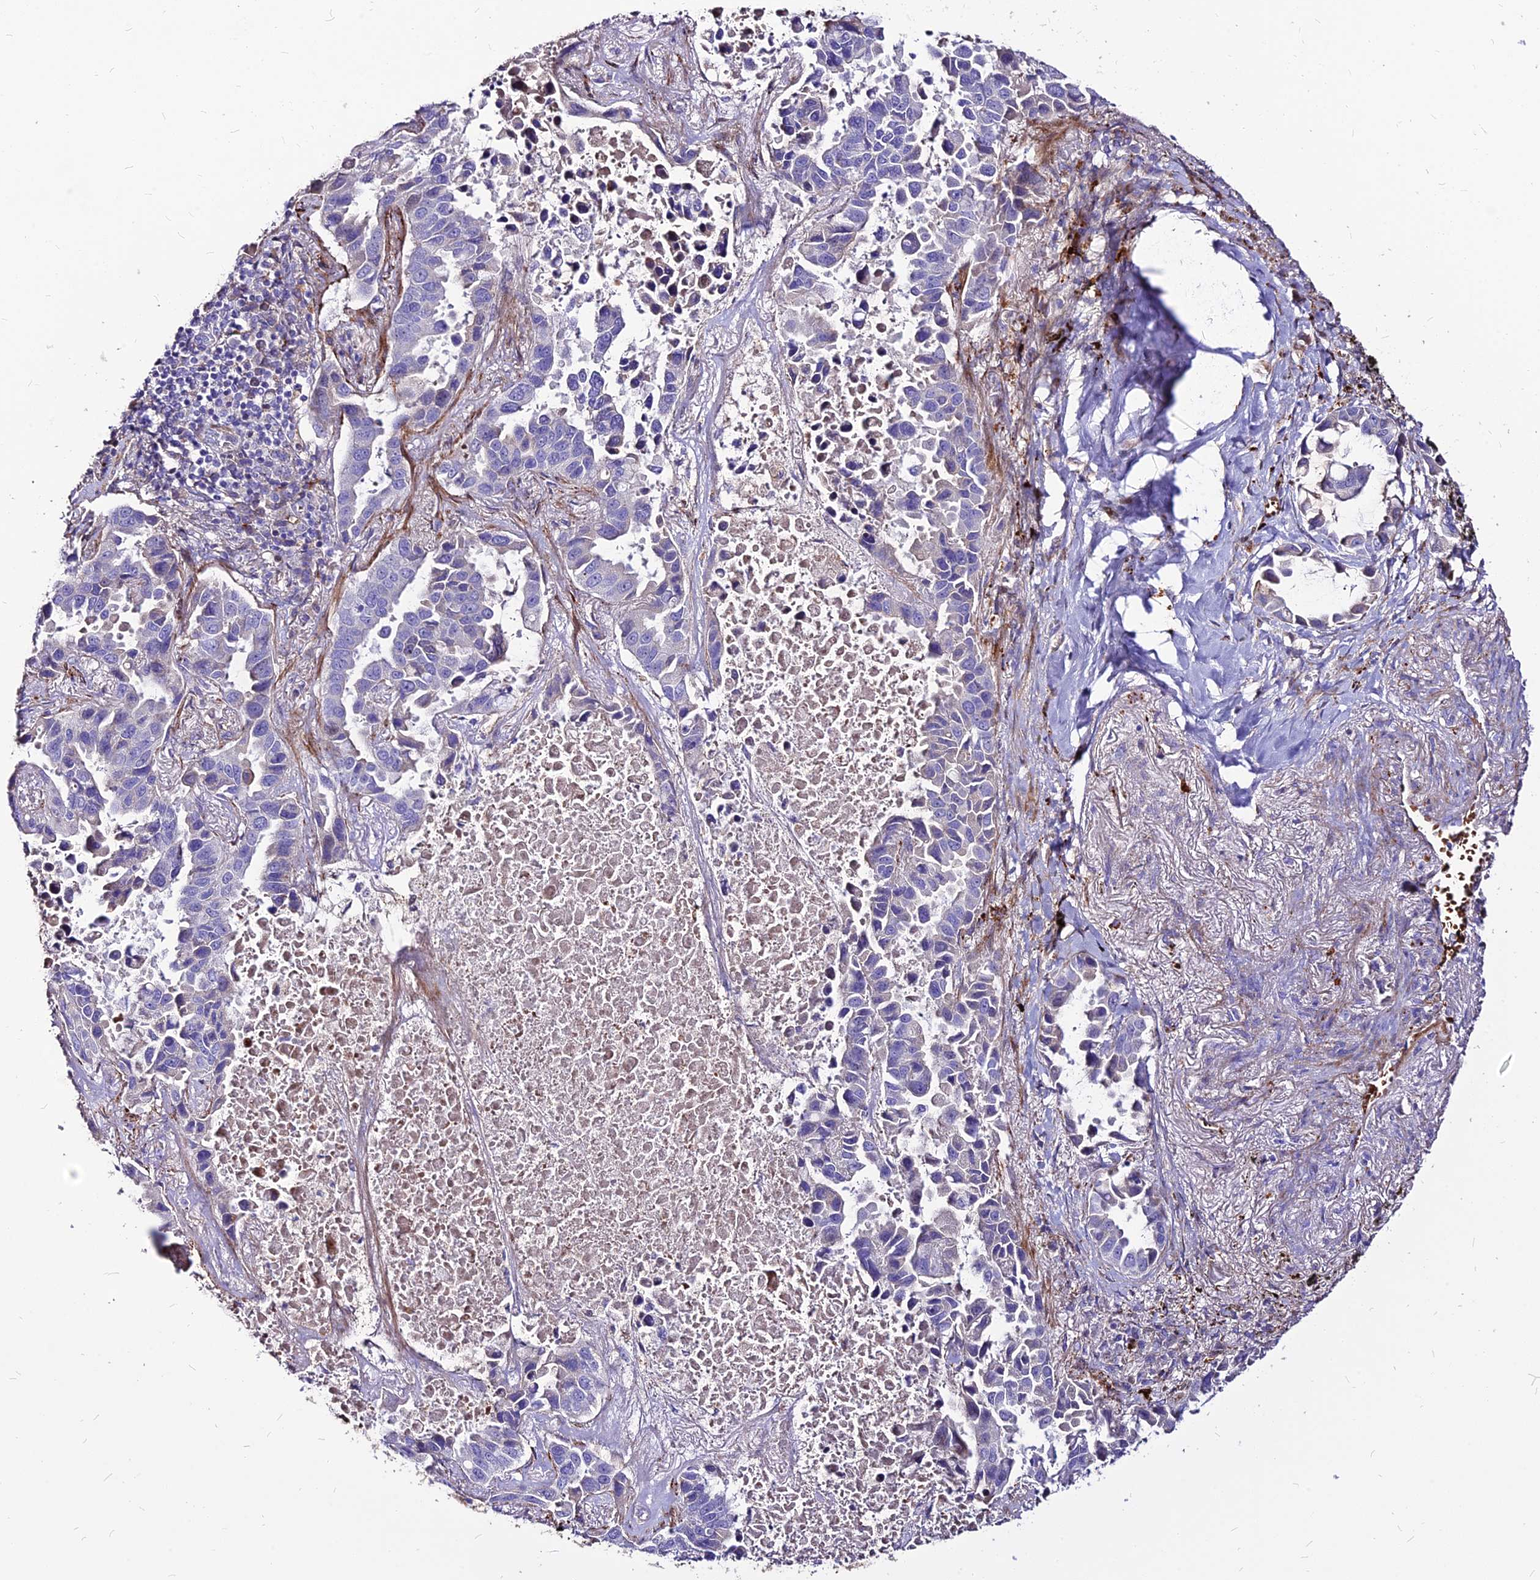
{"staining": {"intensity": "negative", "quantity": "none", "location": "none"}, "tissue": "lung cancer", "cell_type": "Tumor cells", "image_type": "cancer", "snomed": [{"axis": "morphology", "description": "Adenocarcinoma, NOS"}, {"axis": "topography", "description": "Lung"}], "caption": "Tumor cells show no significant protein expression in lung cancer.", "gene": "RIMOC1", "patient": {"sex": "male", "age": 64}}